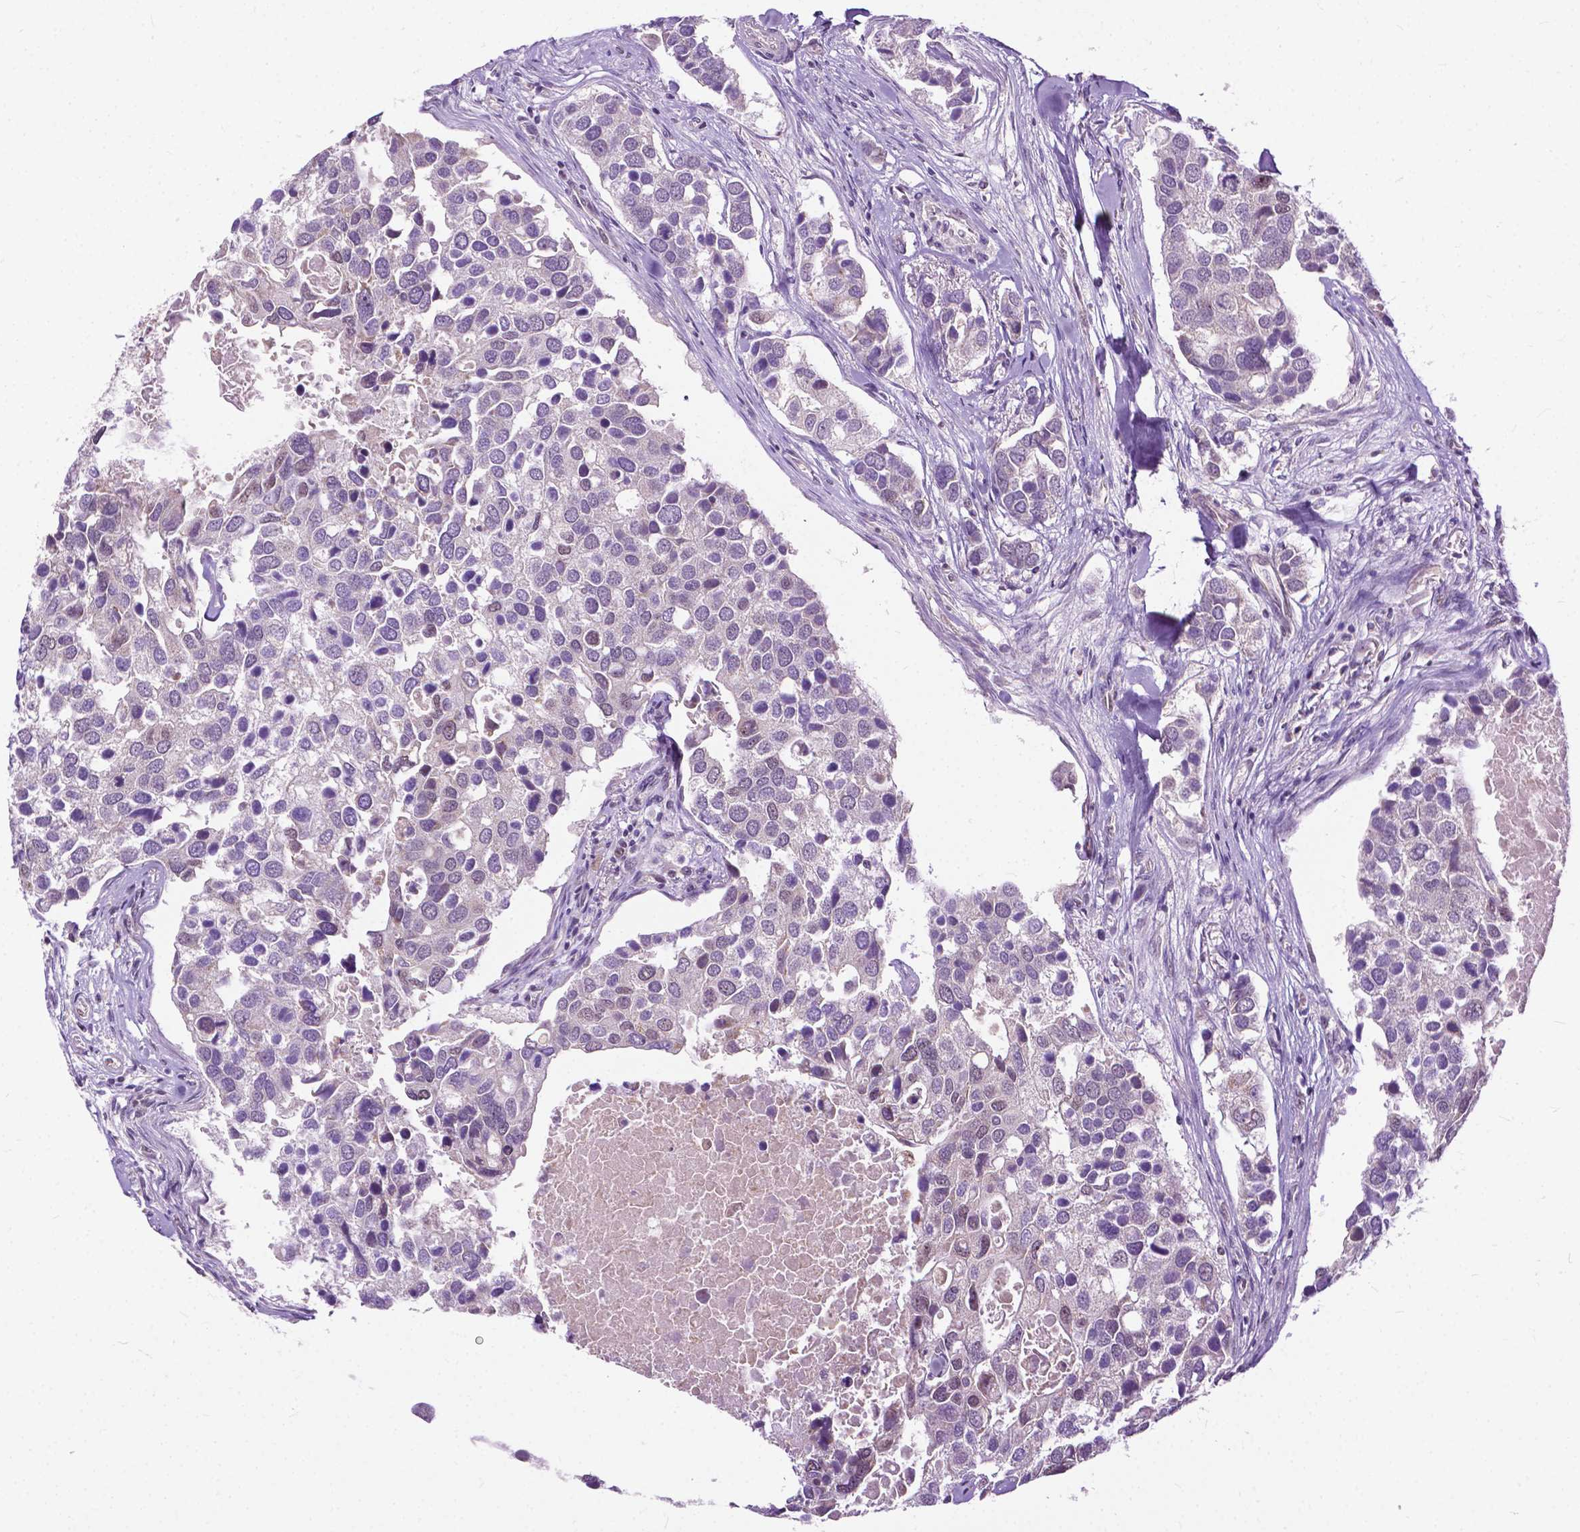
{"staining": {"intensity": "negative", "quantity": "none", "location": "none"}, "tissue": "breast cancer", "cell_type": "Tumor cells", "image_type": "cancer", "snomed": [{"axis": "morphology", "description": "Duct carcinoma"}, {"axis": "topography", "description": "Breast"}], "caption": "A high-resolution image shows immunohistochemistry staining of breast invasive ductal carcinoma, which exhibits no significant positivity in tumor cells.", "gene": "TTC9B", "patient": {"sex": "female", "age": 83}}